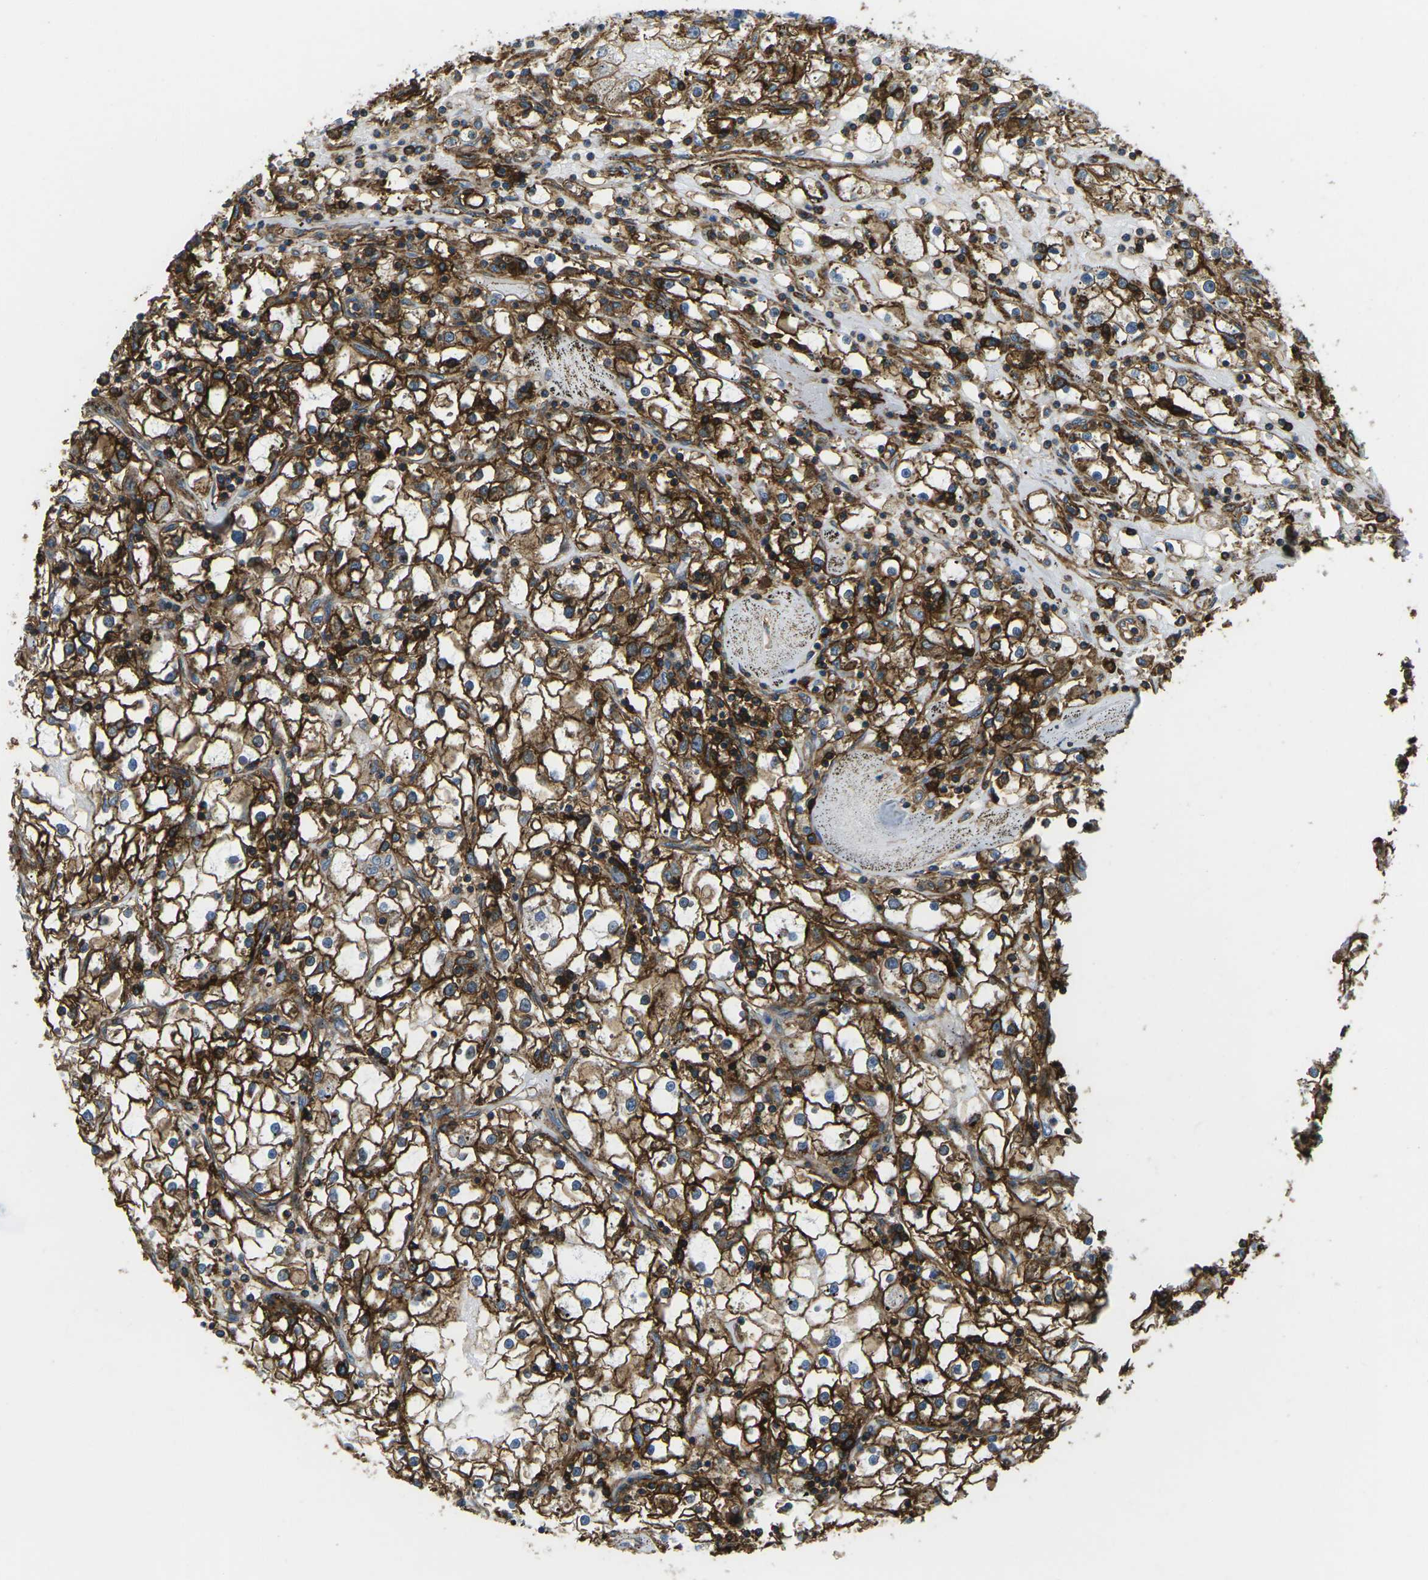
{"staining": {"intensity": "strong", "quantity": ">75%", "location": "cytoplasmic/membranous"}, "tissue": "renal cancer", "cell_type": "Tumor cells", "image_type": "cancer", "snomed": [{"axis": "morphology", "description": "Adenocarcinoma, NOS"}, {"axis": "topography", "description": "Kidney"}], "caption": "Brown immunohistochemical staining in human renal cancer shows strong cytoplasmic/membranous positivity in approximately >75% of tumor cells. (DAB IHC, brown staining for protein, blue staining for nuclei).", "gene": "HLA-B", "patient": {"sex": "male", "age": 56}}